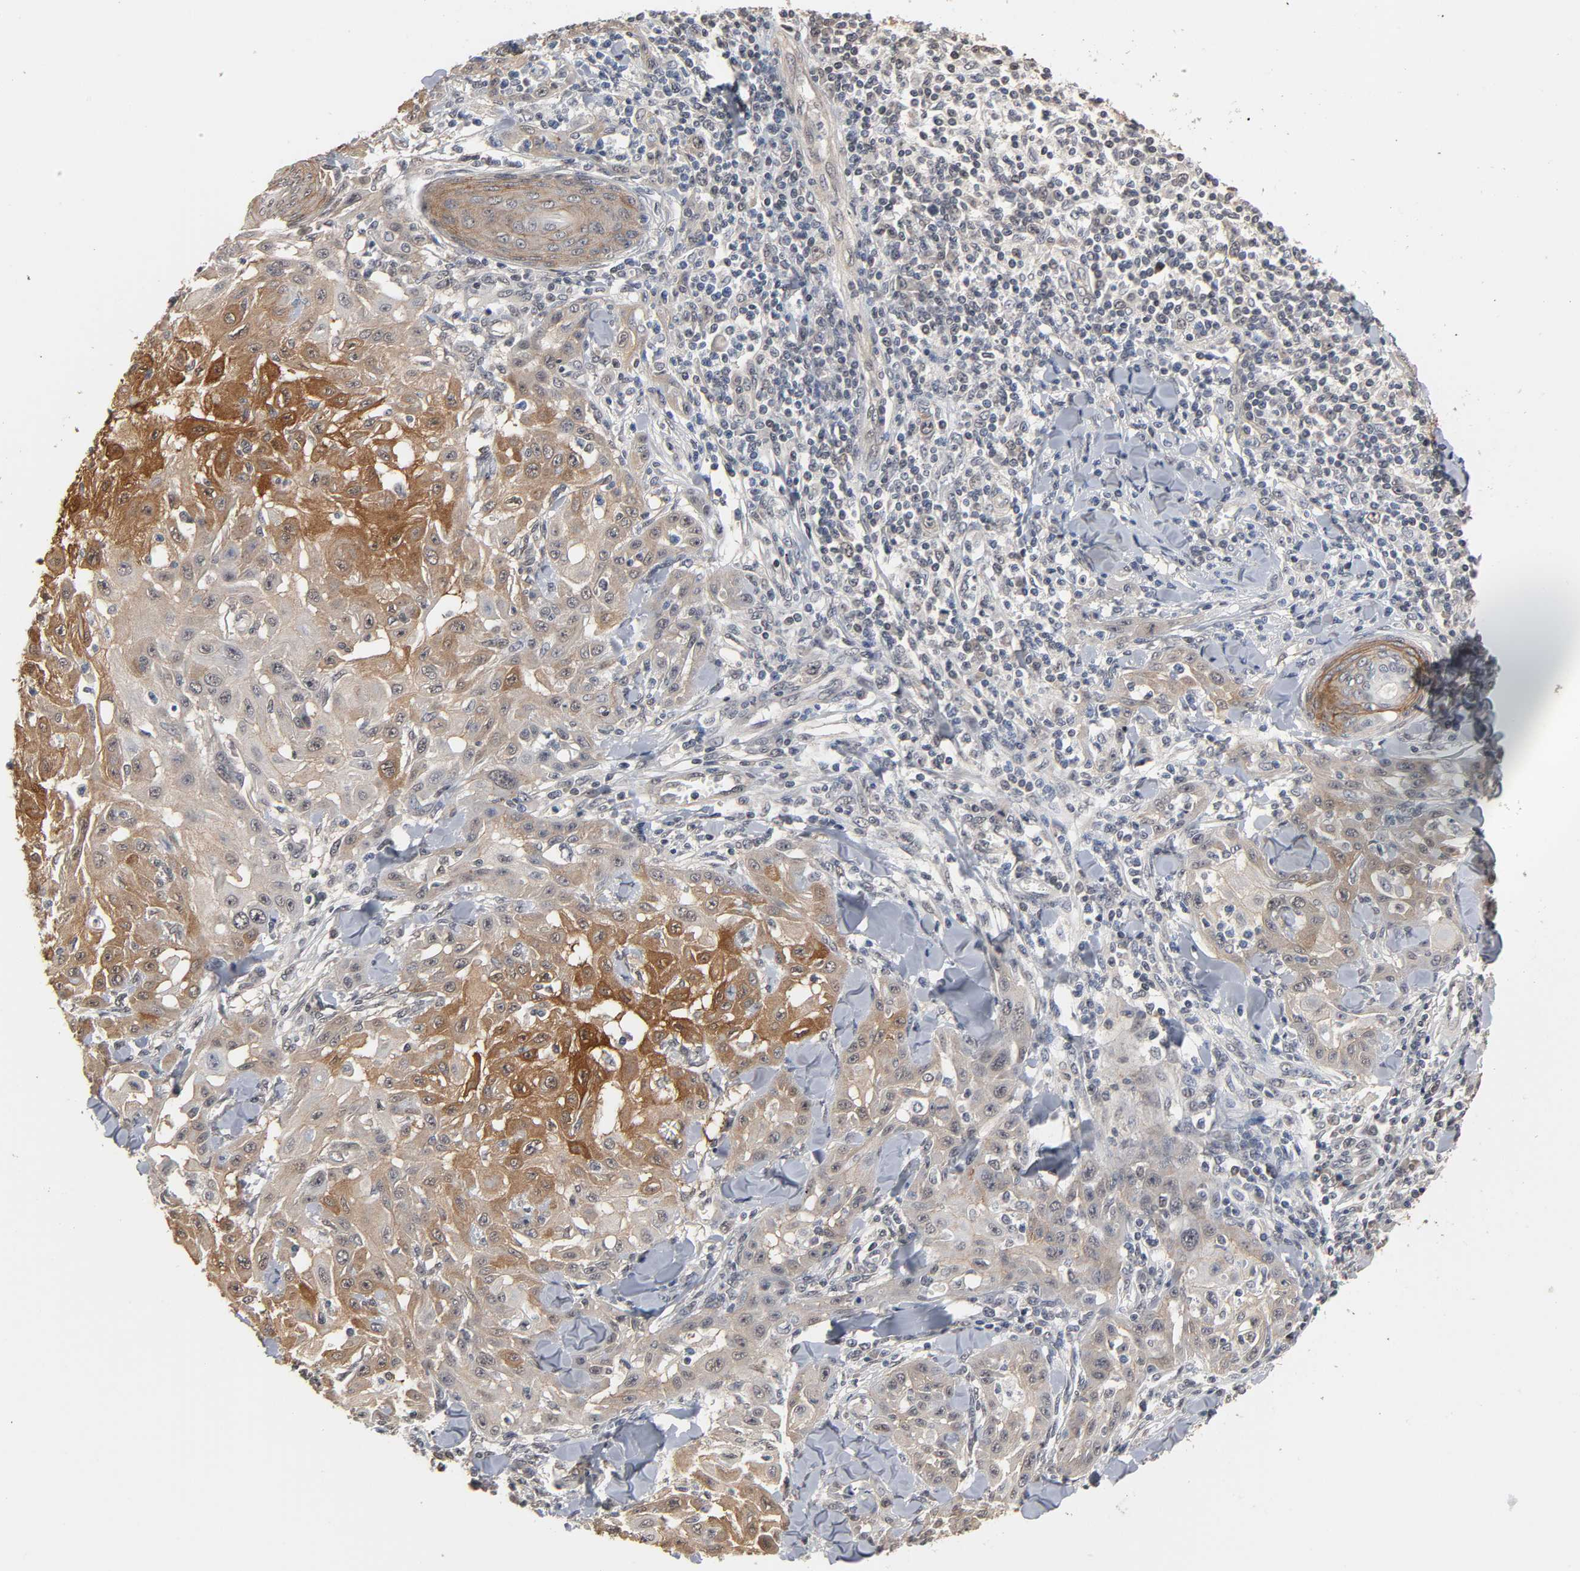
{"staining": {"intensity": "moderate", "quantity": ">75%", "location": "cytoplasmic/membranous"}, "tissue": "skin cancer", "cell_type": "Tumor cells", "image_type": "cancer", "snomed": [{"axis": "morphology", "description": "Squamous cell carcinoma, NOS"}, {"axis": "topography", "description": "Skin"}], "caption": "This photomicrograph shows skin cancer (squamous cell carcinoma) stained with immunohistochemistry to label a protein in brown. The cytoplasmic/membranous of tumor cells show moderate positivity for the protein. Nuclei are counter-stained blue.", "gene": "HTR1E", "patient": {"sex": "male", "age": 24}}